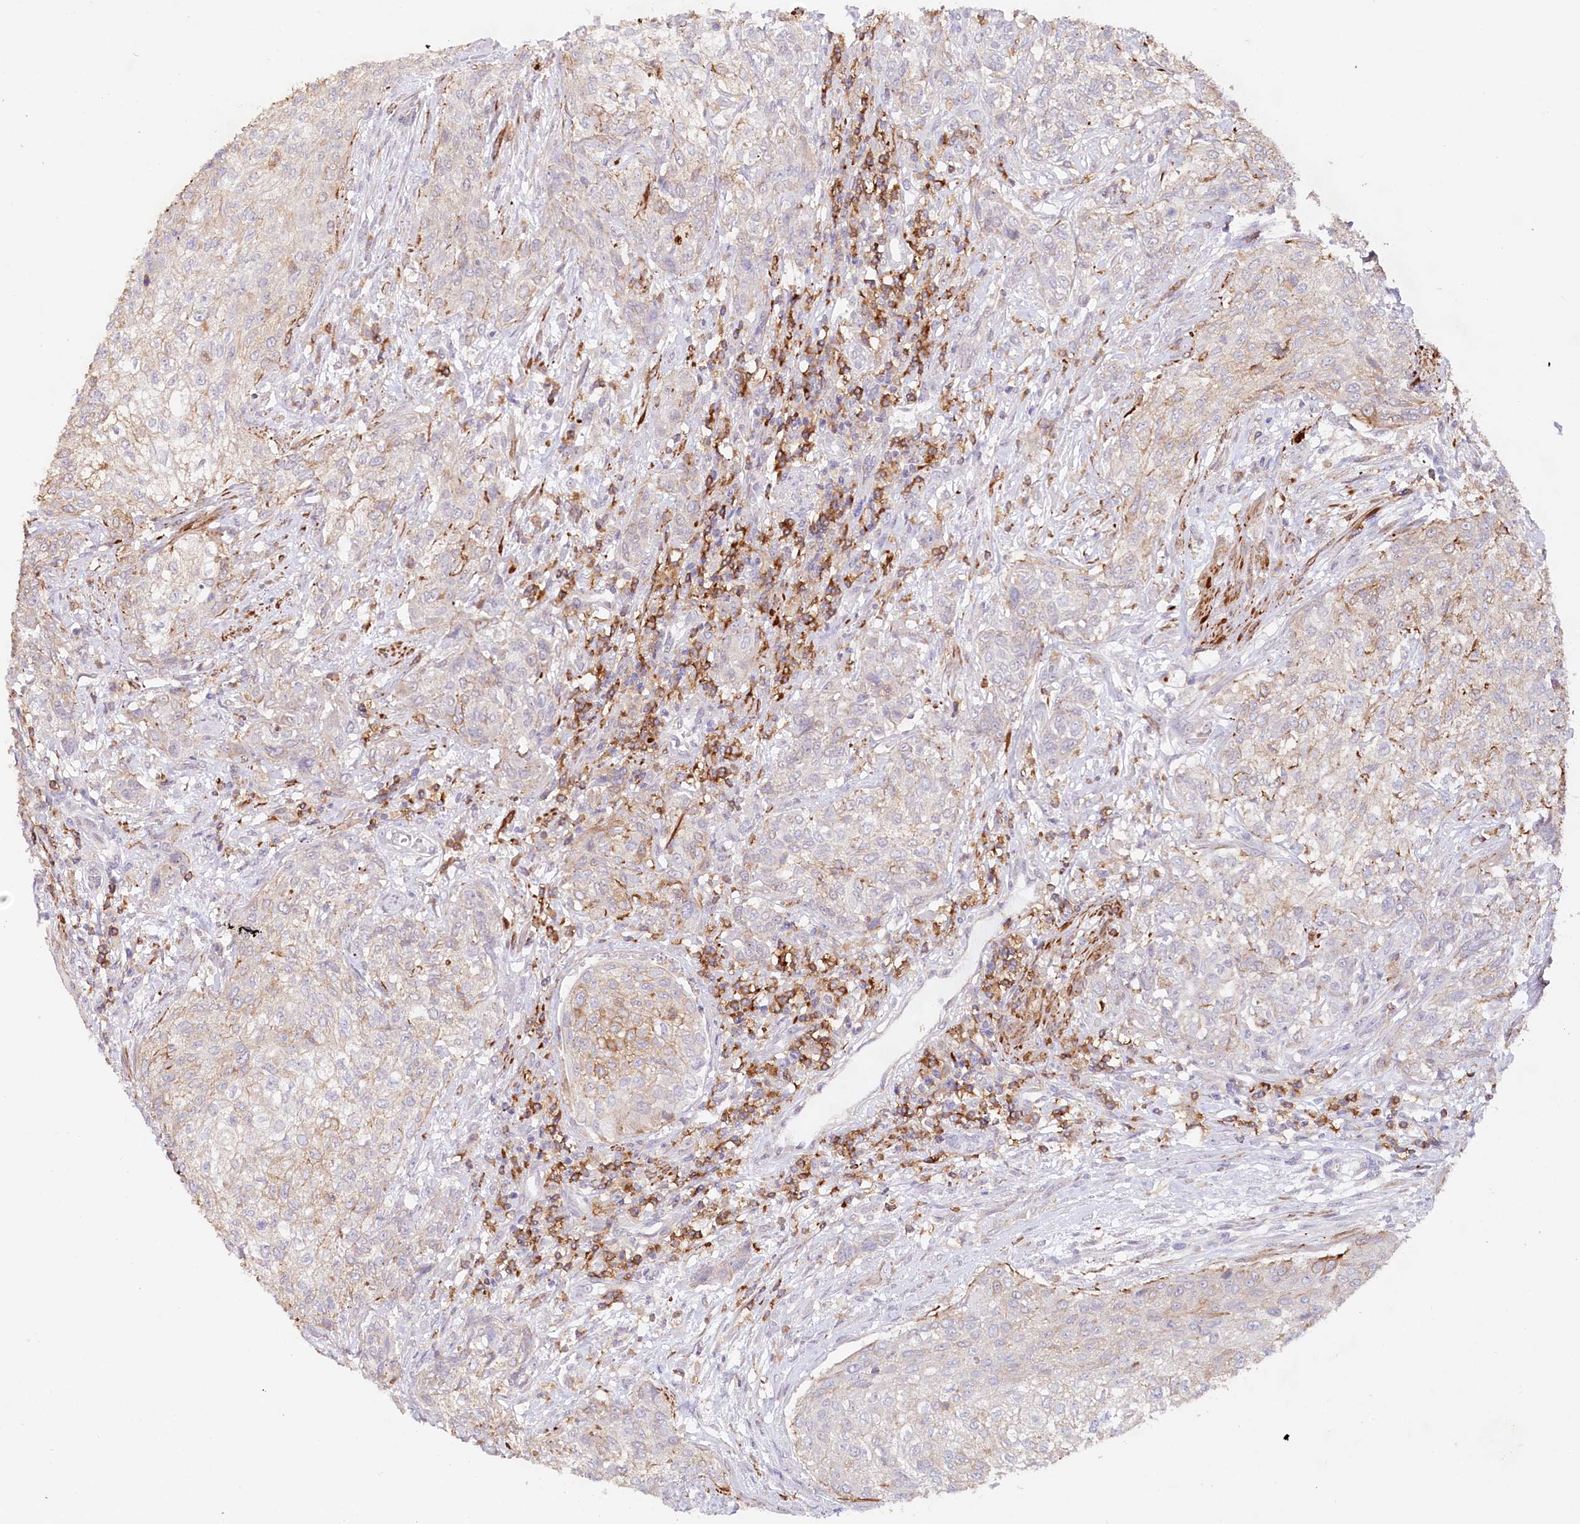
{"staining": {"intensity": "moderate", "quantity": "<25%", "location": "cytoplasmic/membranous"}, "tissue": "urothelial cancer", "cell_type": "Tumor cells", "image_type": "cancer", "snomed": [{"axis": "morphology", "description": "Normal tissue, NOS"}, {"axis": "morphology", "description": "Urothelial carcinoma, NOS"}, {"axis": "topography", "description": "Urinary bladder"}, {"axis": "topography", "description": "Peripheral nerve tissue"}], "caption": "An image of urothelial cancer stained for a protein displays moderate cytoplasmic/membranous brown staining in tumor cells.", "gene": "ALDH3B1", "patient": {"sex": "male", "age": 35}}